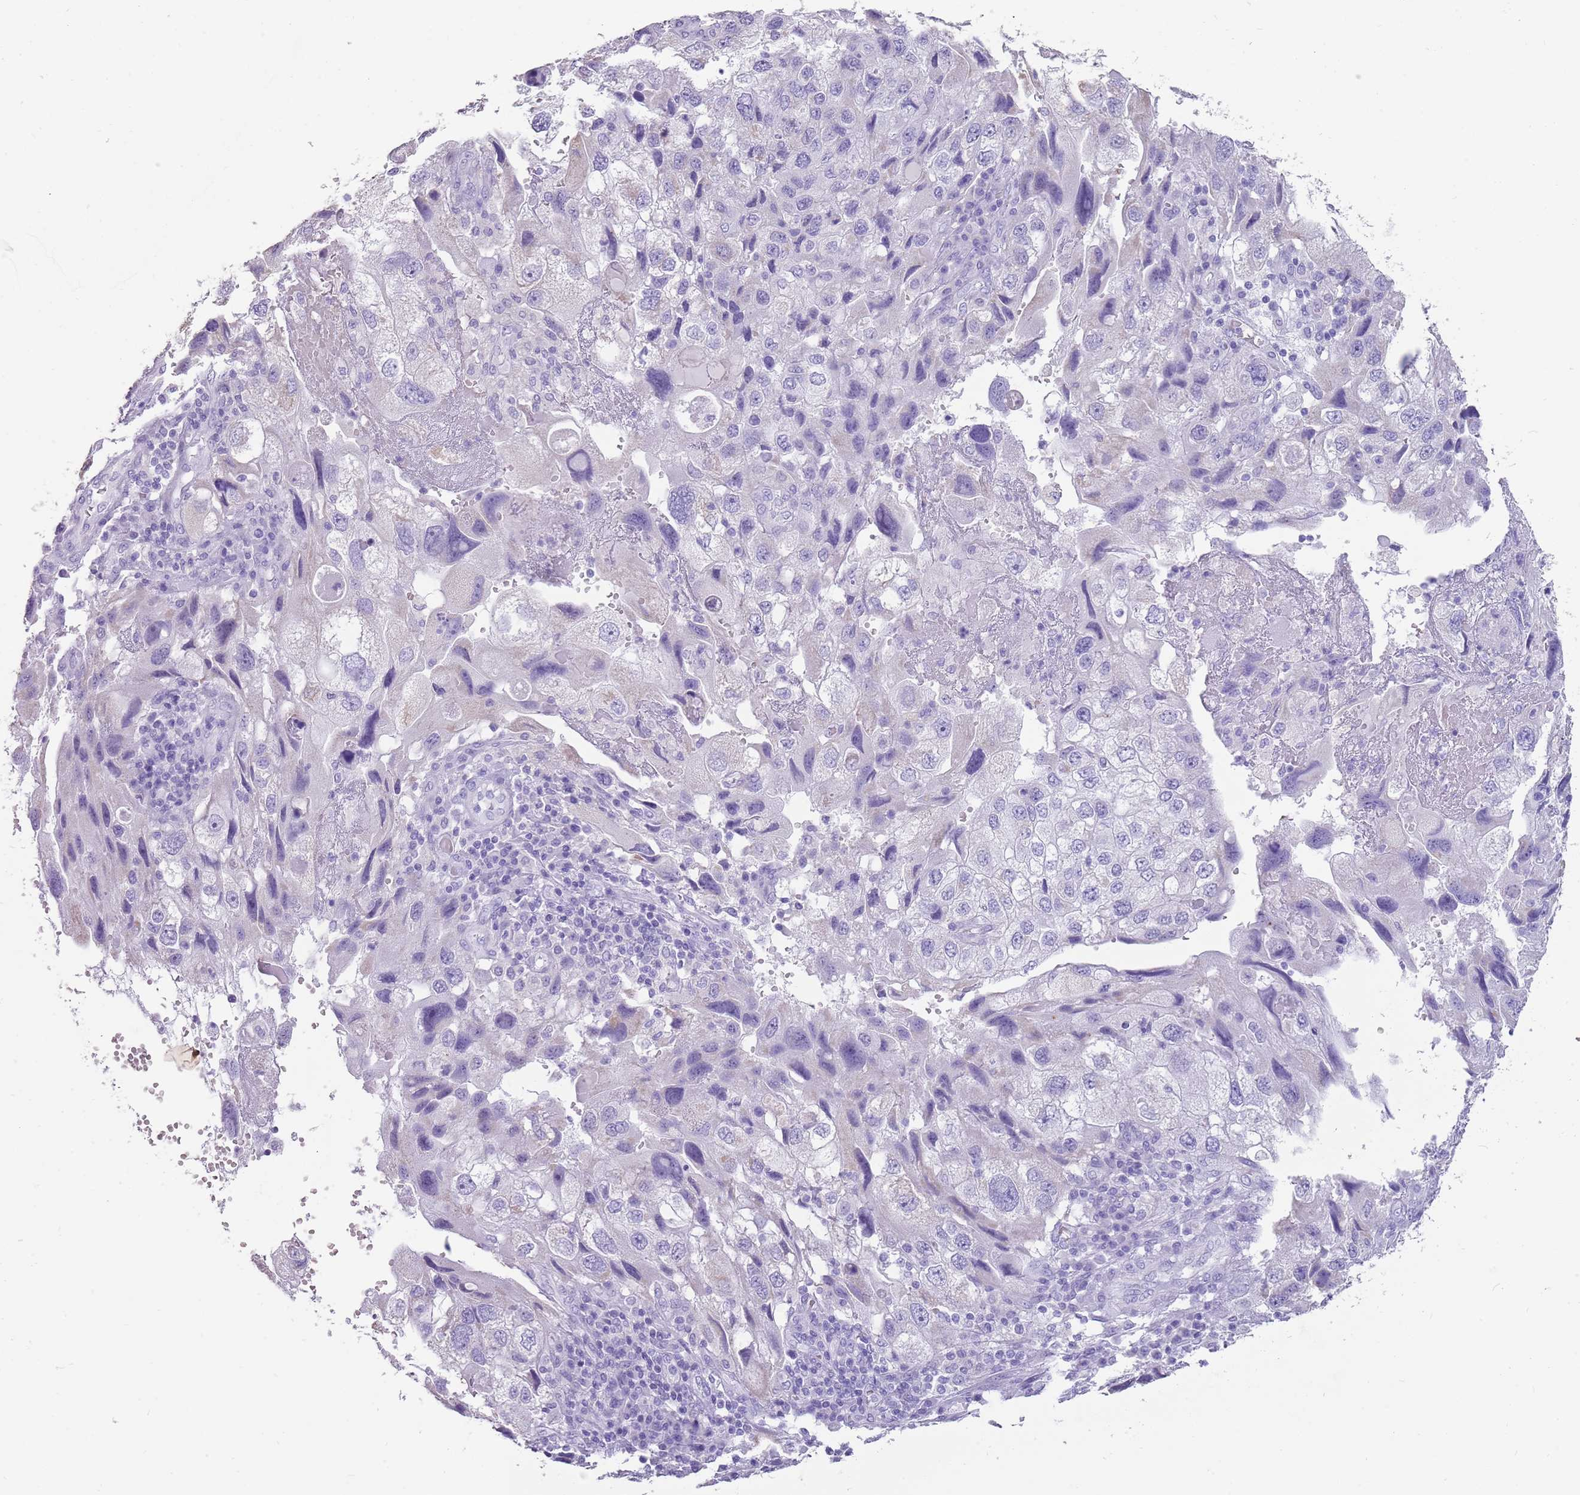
{"staining": {"intensity": "negative", "quantity": "none", "location": "none"}, "tissue": "endometrial cancer", "cell_type": "Tumor cells", "image_type": "cancer", "snomed": [{"axis": "morphology", "description": "Adenocarcinoma, NOS"}, {"axis": "topography", "description": "Endometrium"}], "caption": "High power microscopy micrograph of an immunohistochemistry (IHC) photomicrograph of adenocarcinoma (endometrial), revealing no significant staining in tumor cells. Brightfield microscopy of immunohistochemistry stained with DAB (3,3'-diaminobenzidine) (brown) and hematoxylin (blue), captured at high magnification.", "gene": "NBPF3", "patient": {"sex": "female", "age": 49}}